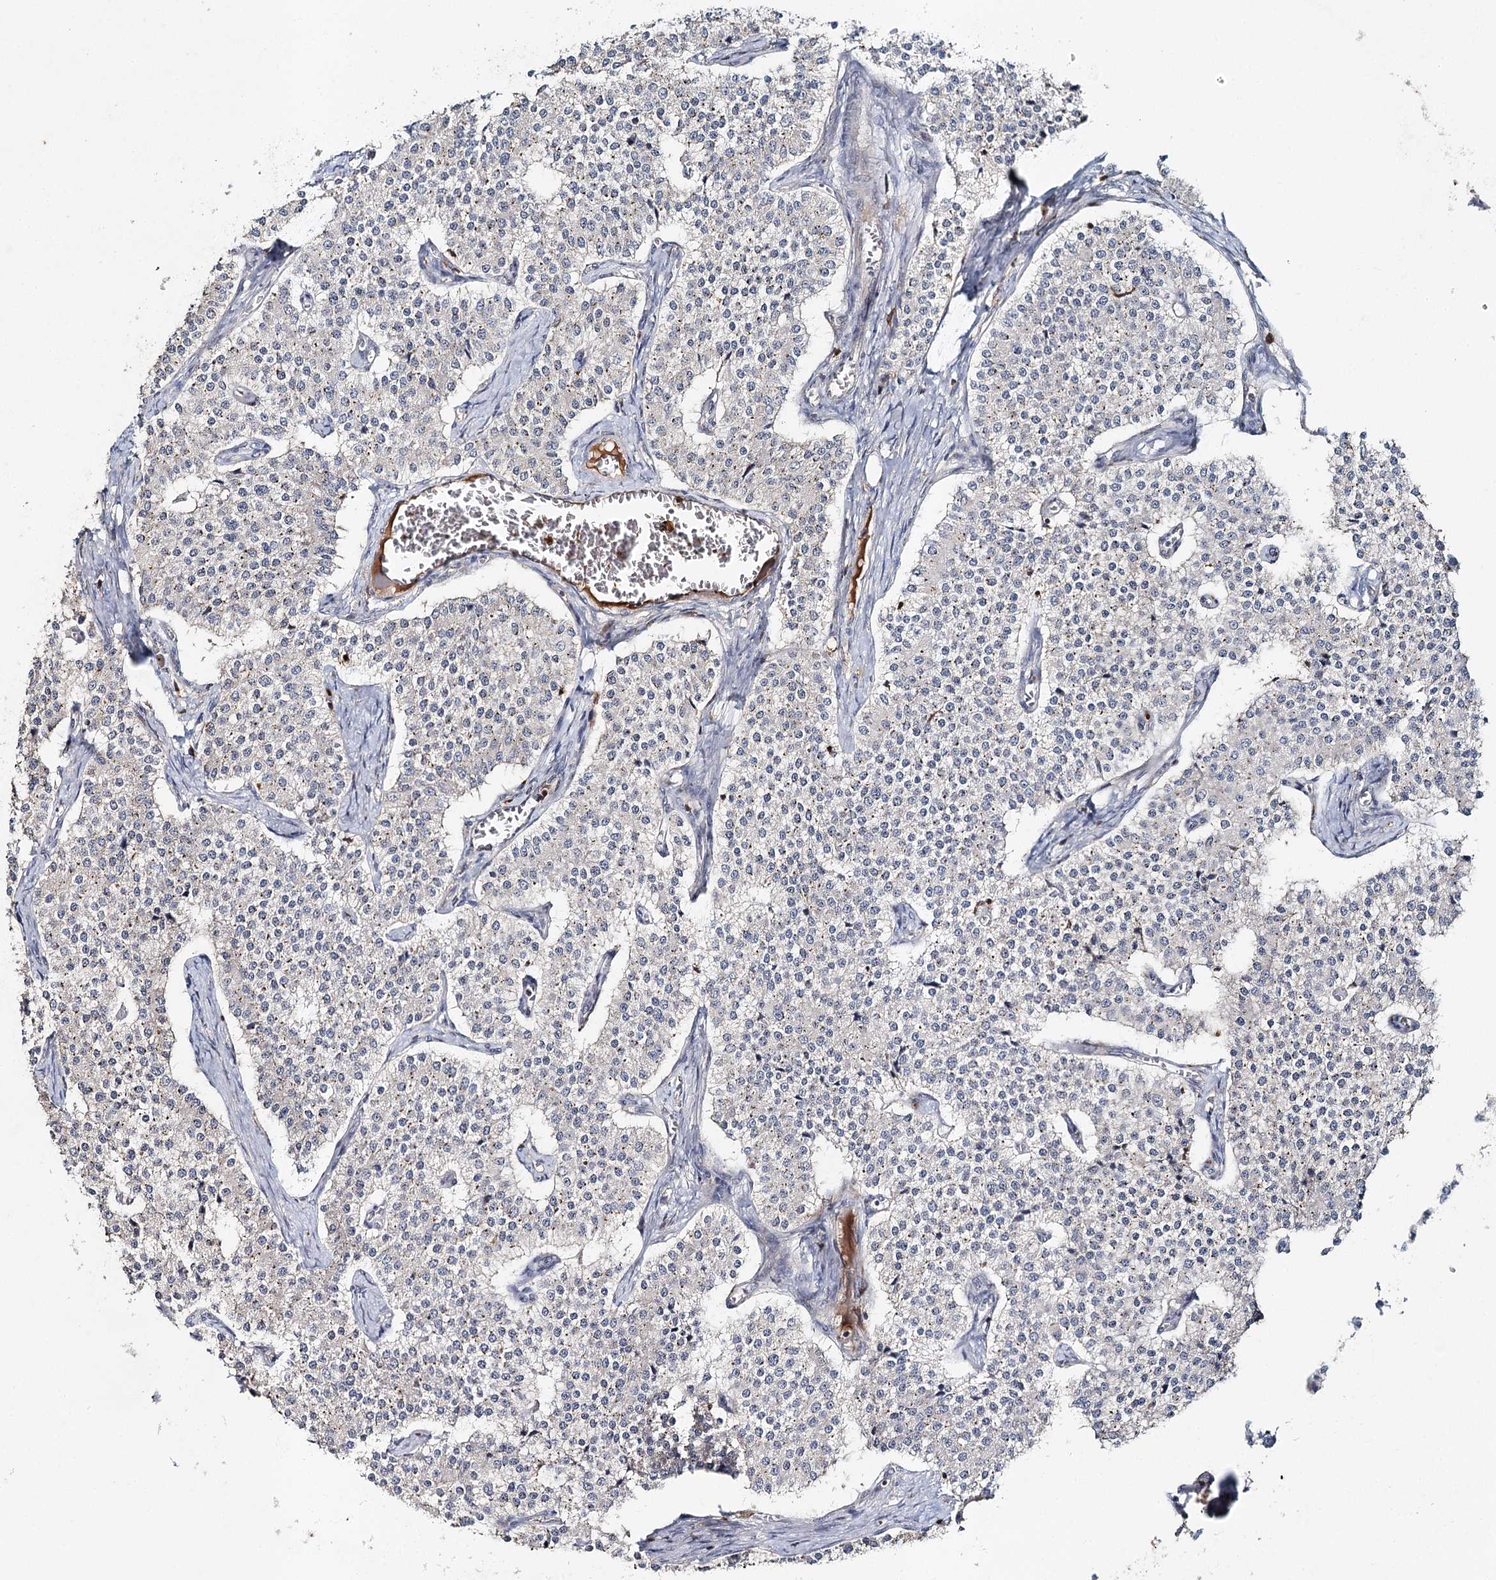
{"staining": {"intensity": "negative", "quantity": "none", "location": "none"}, "tissue": "carcinoid", "cell_type": "Tumor cells", "image_type": "cancer", "snomed": [{"axis": "morphology", "description": "Carcinoid, malignant, NOS"}, {"axis": "topography", "description": "Colon"}], "caption": "Immunohistochemical staining of human carcinoid (malignant) shows no significant expression in tumor cells.", "gene": "SLC41A2", "patient": {"sex": "female", "age": 52}}